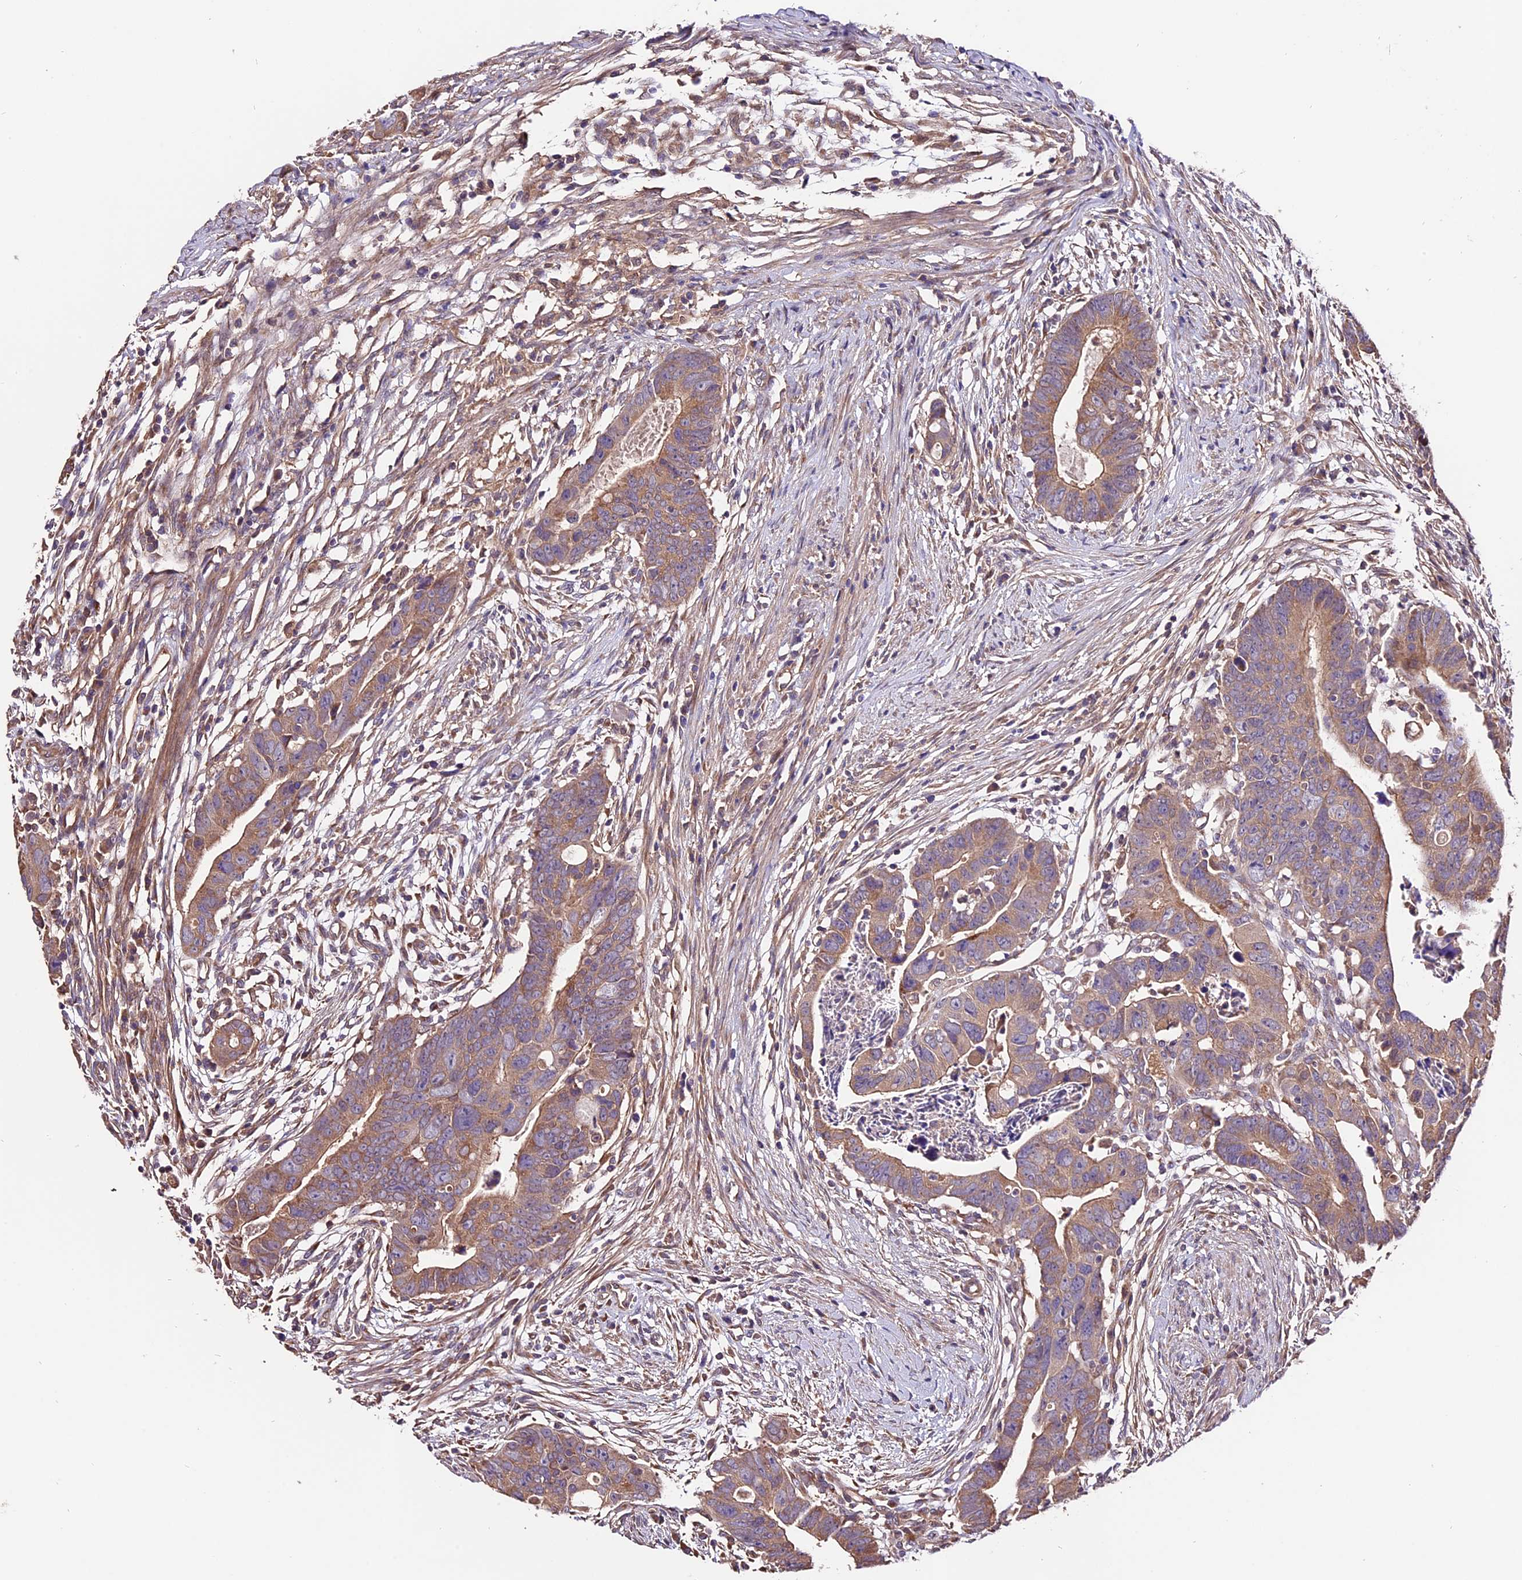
{"staining": {"intensity": "weak", "quantity": "25%-75%", "location": "cytoplasmic/membranous"}, "tissue": "colorectal cancer", "cell_type": "Tumor cells", "image_type": "cancer", "snomed": [{"axis": "morphology", "description": "Adenocarcinoma, NOS"}, {"axis": "topography", "description": "Rectum"}], "caption": "A low amount of weak cytoplasmic/membranous expression is seen in approximately 25%-75% of tumor cells in colorectal cancer (adenocarcinoma) tissue.", "gene": "CES3", "patient": {"sex": "female", "age": 65}}